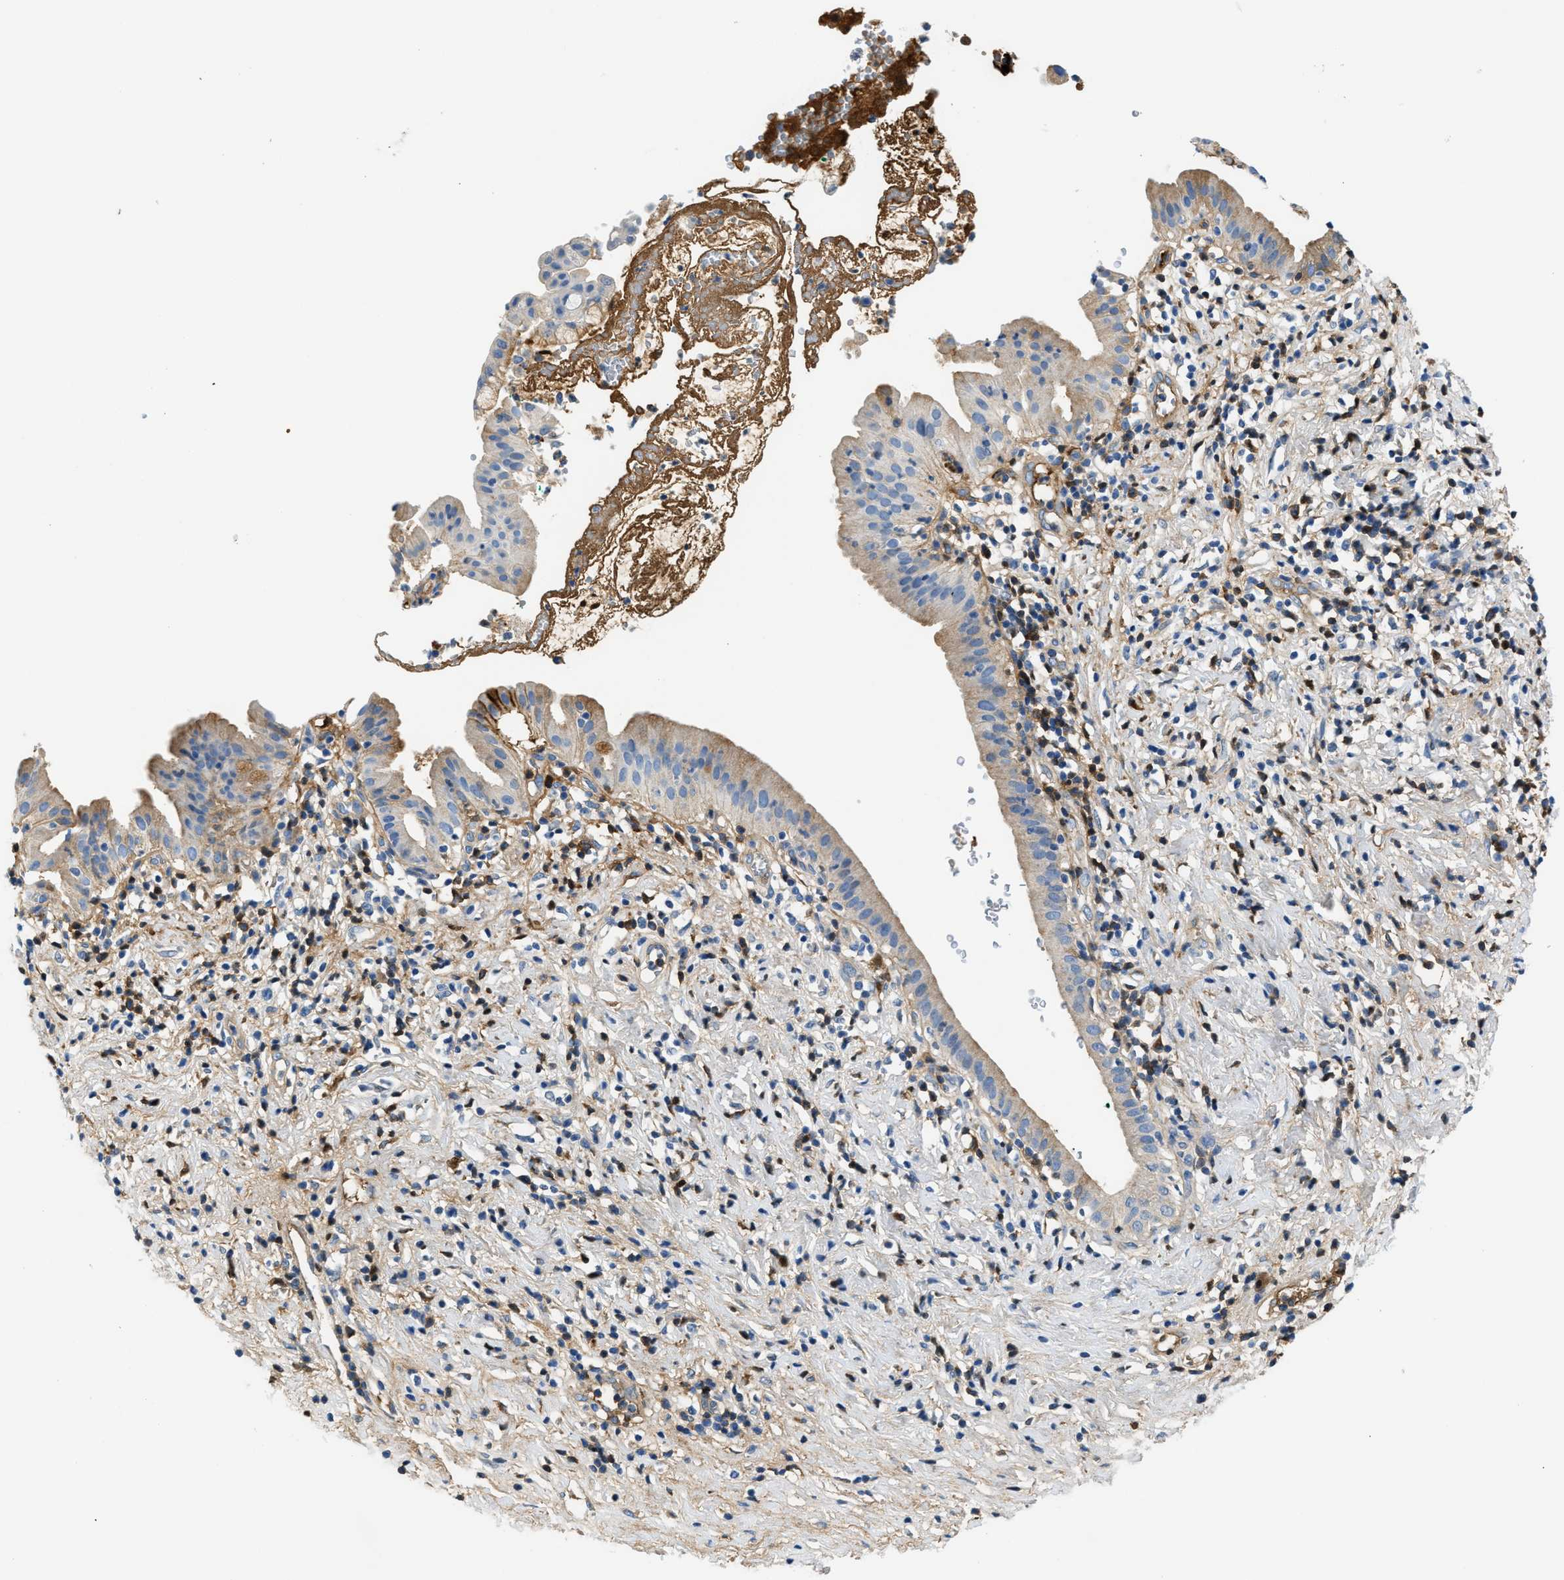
{"staining": {"intensity": "moderate", "quantity": "<25%", "location": "cytoplasmic/membranous"}, "tissue": "pancreatic cancer", "cell_type": "Tumor cells", "image_type": "cancer", "snomed": [{"axis": "morphology", "description": "Adenocarcinoma, NOS"}, {"axis": "morphology", "description": "Adenocarcinoma, metastatic, NOS"}, {"axis": "topography", "description": "Lymph node"}, {"axis": "topography", "description": "Pancreas"}, {"axis": "topography", "description": "Duodenum"}], "caption": "High-magnification brightfield microscopy of pancreatic cancer (metastatic adenocarcinoma) stained with DAB (brown) and counterstained with hematoxylin (blue). tumor cells exhibit moderate cytoplasmic/membranous expression is identified in approximately<25% of cells.", "gene": "CFI", "patient": {"sex": "female", "age": 64}}